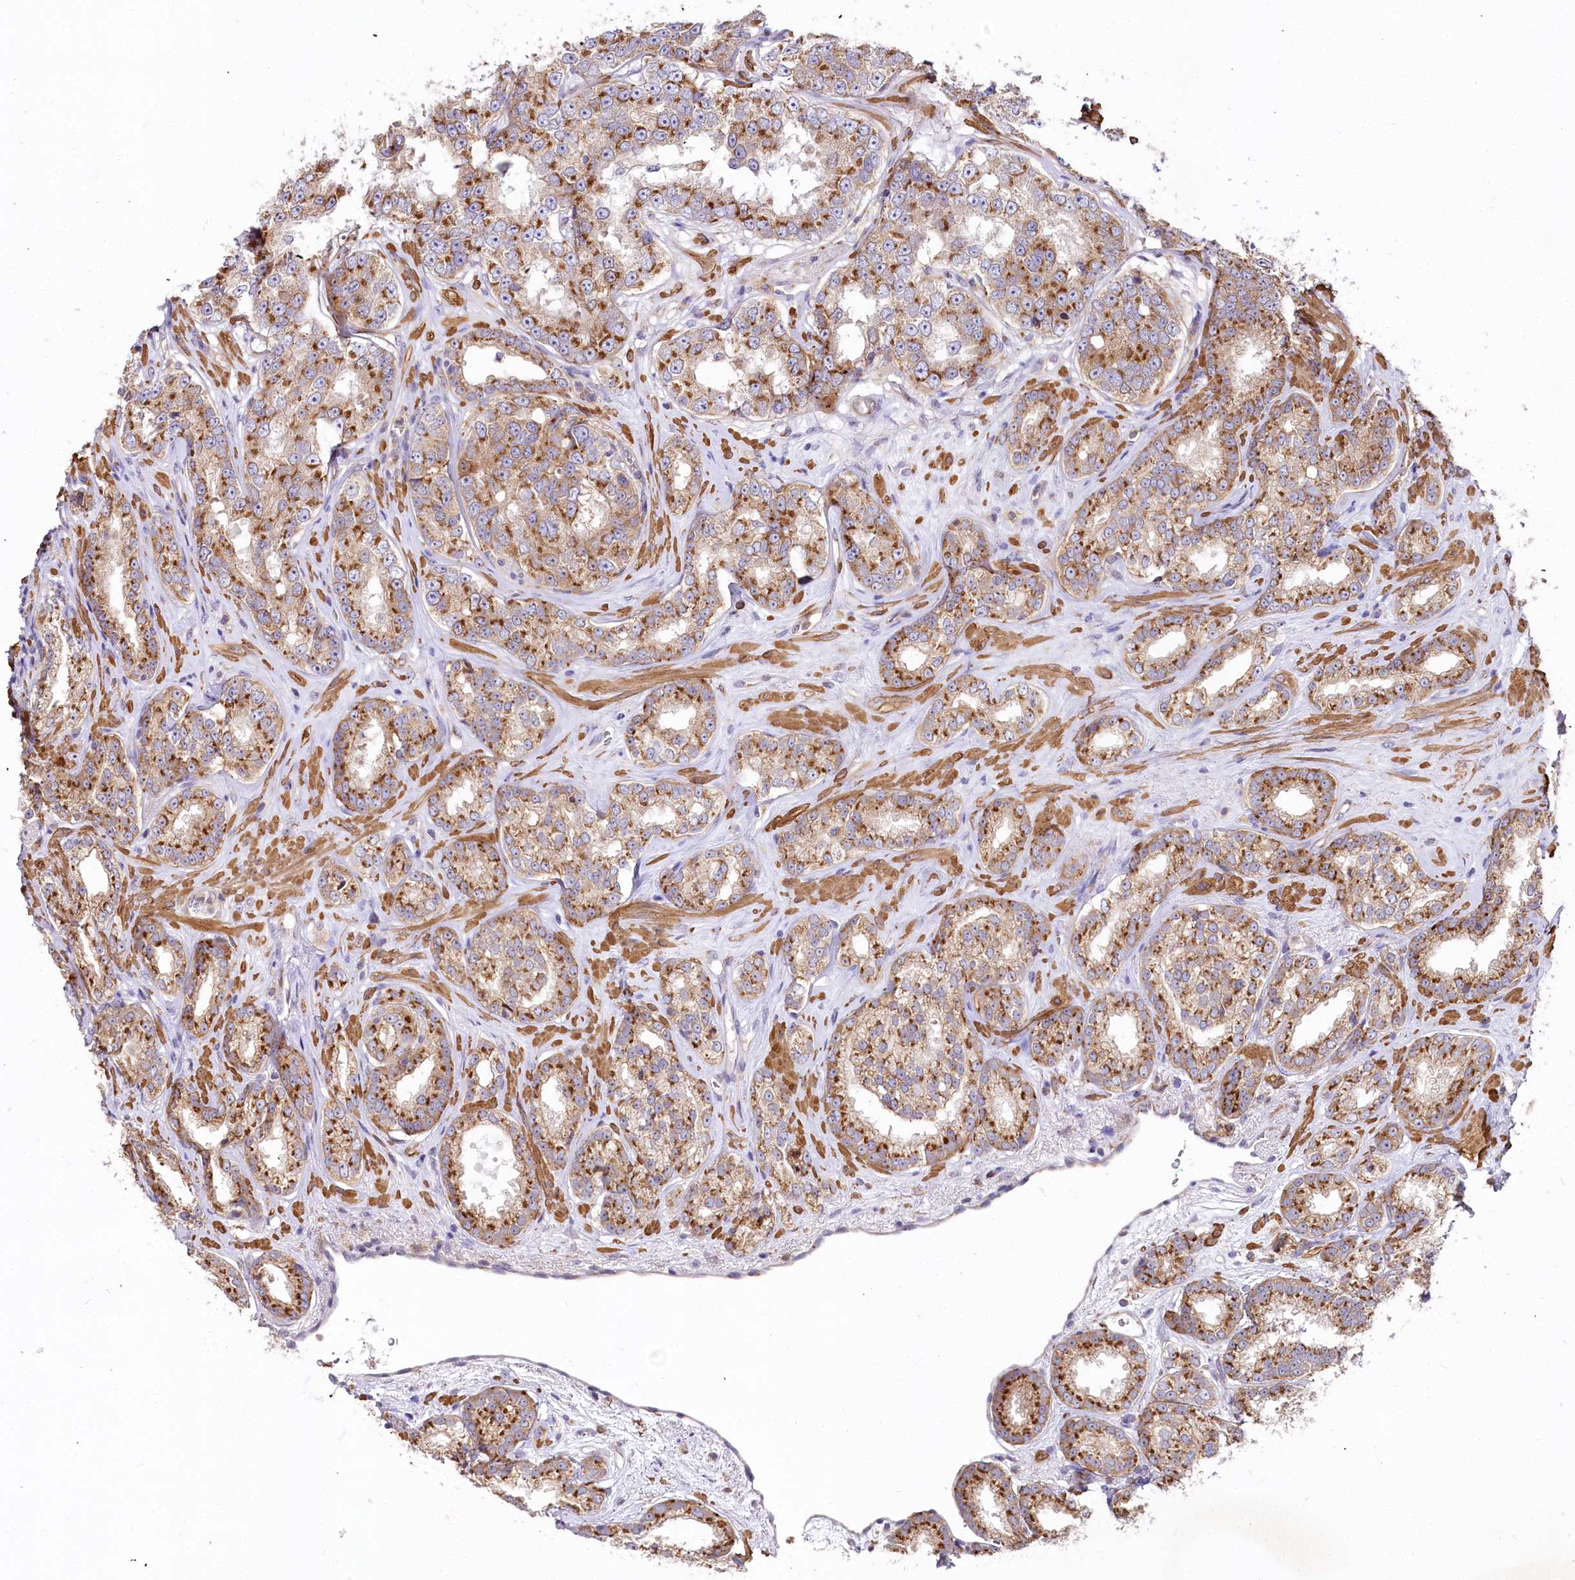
{"staining": {"intensity": "moderate", "quantity": ">75%", "location": "cytoplasmic/membranous"}, "tissue": "prostate cancer", "cell_type": "Tumor cells", "image_type": "cancer", "snomed": [{"axis": "morphology", "description": "Normal tissue, NOS"}, {"axis": "morphology", "description": "Adenocarcinoma, High grade"}, {"axis": "topography", "description": "Prostate"}], "caption": "Prostate cancer (adenocarcinoma (high-grade)) stained for a protein (brown) displays moderate cytoplasmic/membranous positive expression in about >75% of tumor cells.", "gene": "STX6", "patient": {"sex": "male", "age": 83}}